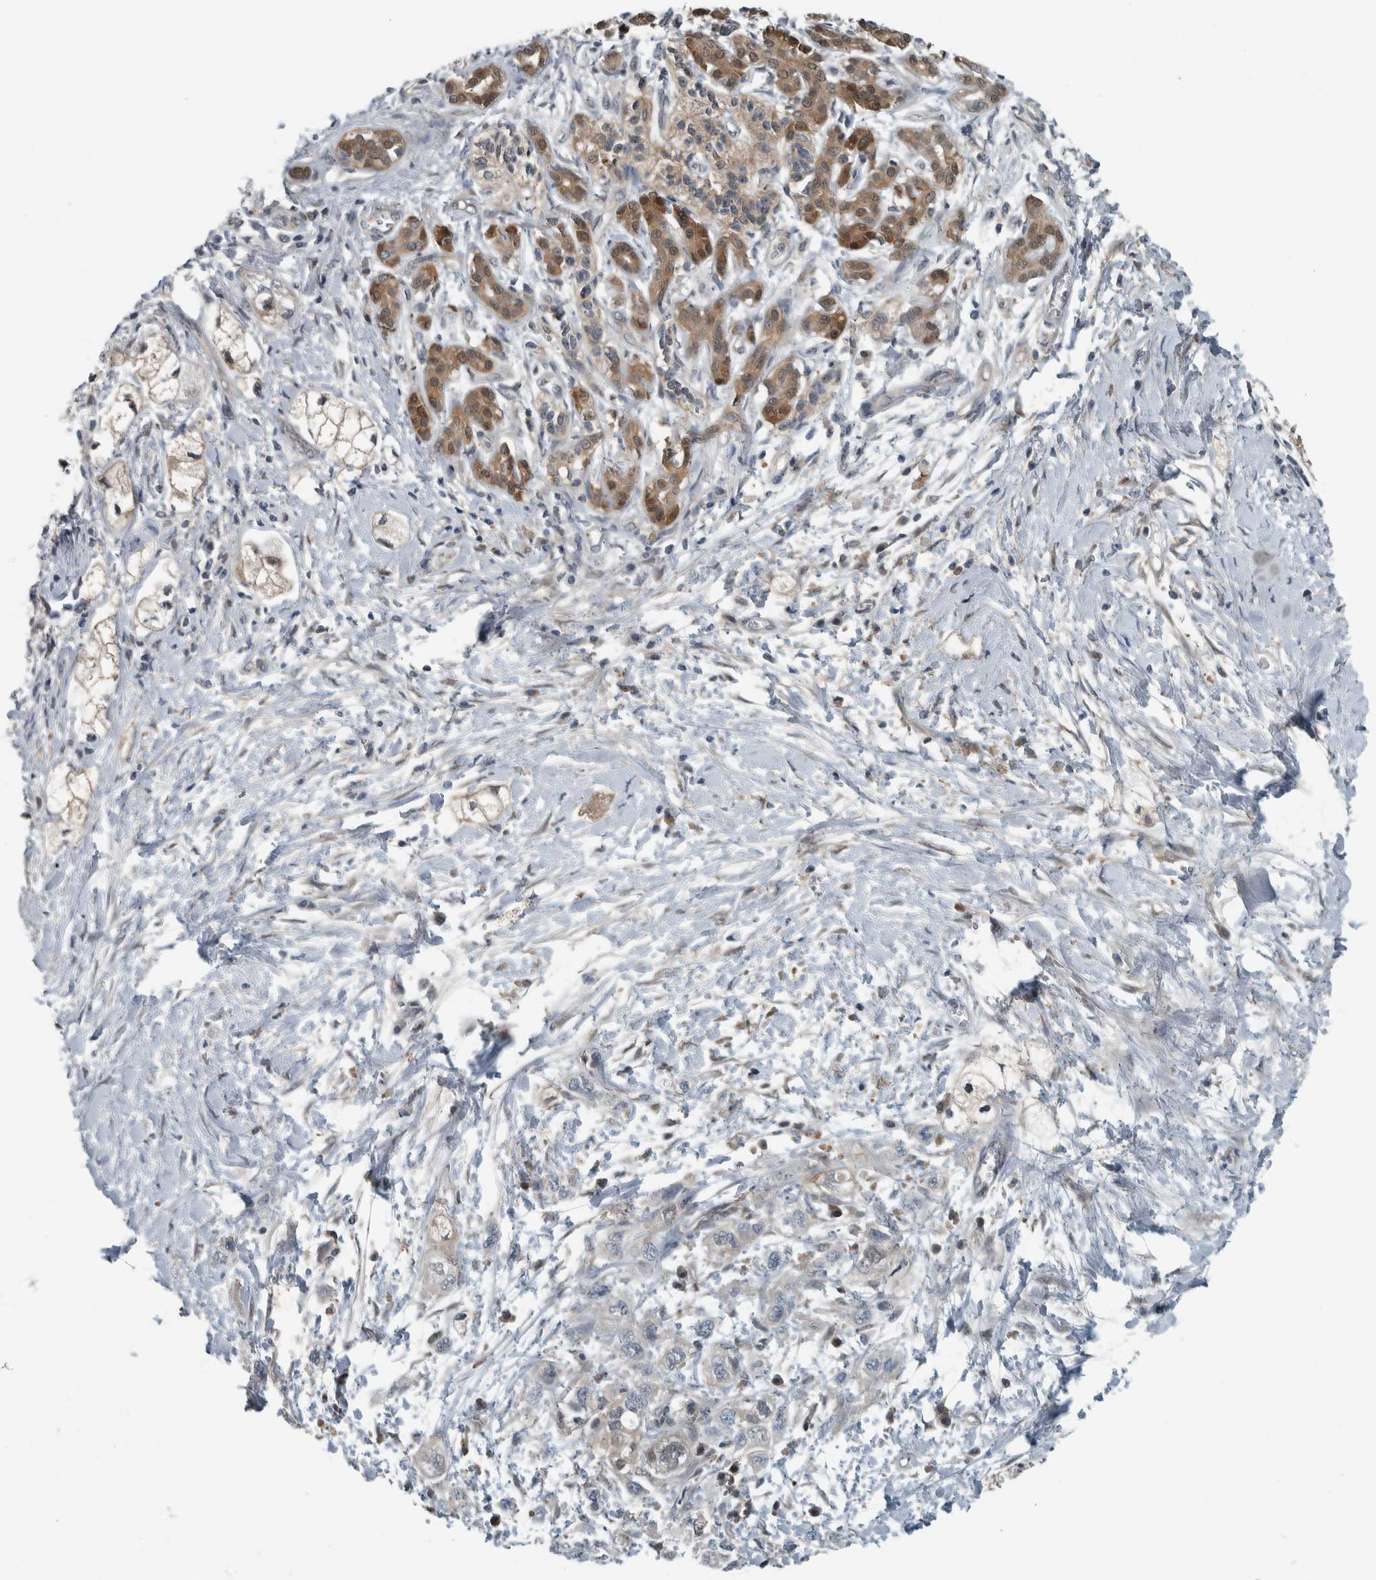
{"staining": {"intensity": "weak", "quantity": "25%-75%", "location": "nuclear"}, "tissue": "pancreatic cancer", "cell_type": "Tumor cells", "image_type": "cancer", "snomed": [{"axis": "morphology", "description": "Adenocarcinoma, NOS"}, {"axis": "topography", "description": "Pancreas"}], "caption": "Immunohistochemistry (IHC) histopathology image of neoplastic tissue: human pancreatic cancer stained using immunohistochemistry reveals low levels of weak protein expression localized specifically in the nuclear of tumor cells, appearing as a nuclear brown color.", "gene": "ALAD", "patient": {"sex": "male", "age": 74}}